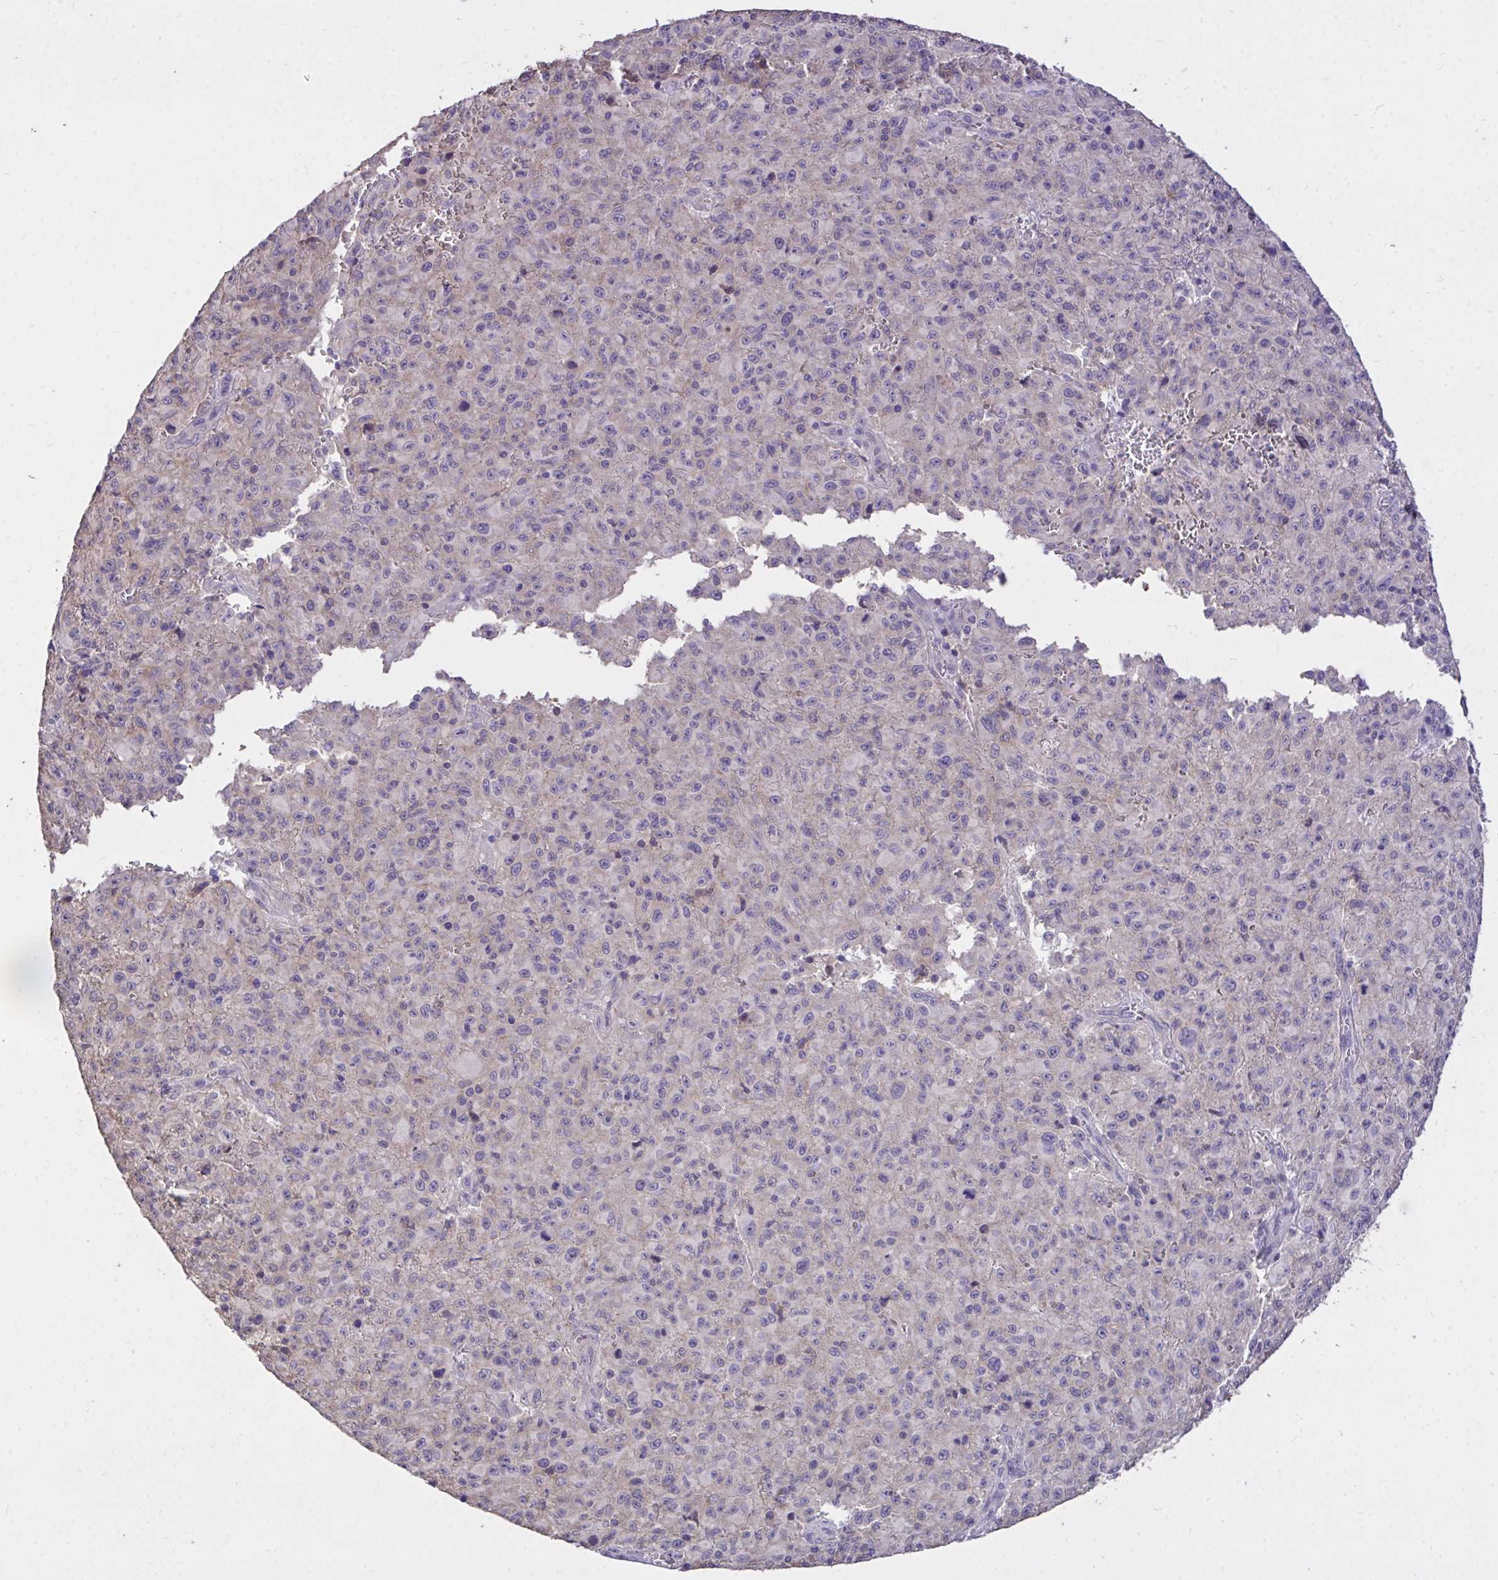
{"staining": {"intensity": "negative", "quantity": "none", "location": "none"}, "tissue": "melanoma", "cell_type": "Tumor cells", "image_type": "cancer", "snomed": [{"axis": "morphology", "description": "Malignant melanoma, NOS"}, {"axis": "topography", "description": "Skin"}], "caption": "Tumor cells are negative for brown protein staining in melanoma. (Brightfield microscopy of DAB immunohistochemistry at high magnification).", "gene": "MPC2", "patient": {"sex": "male", "age": 46}}